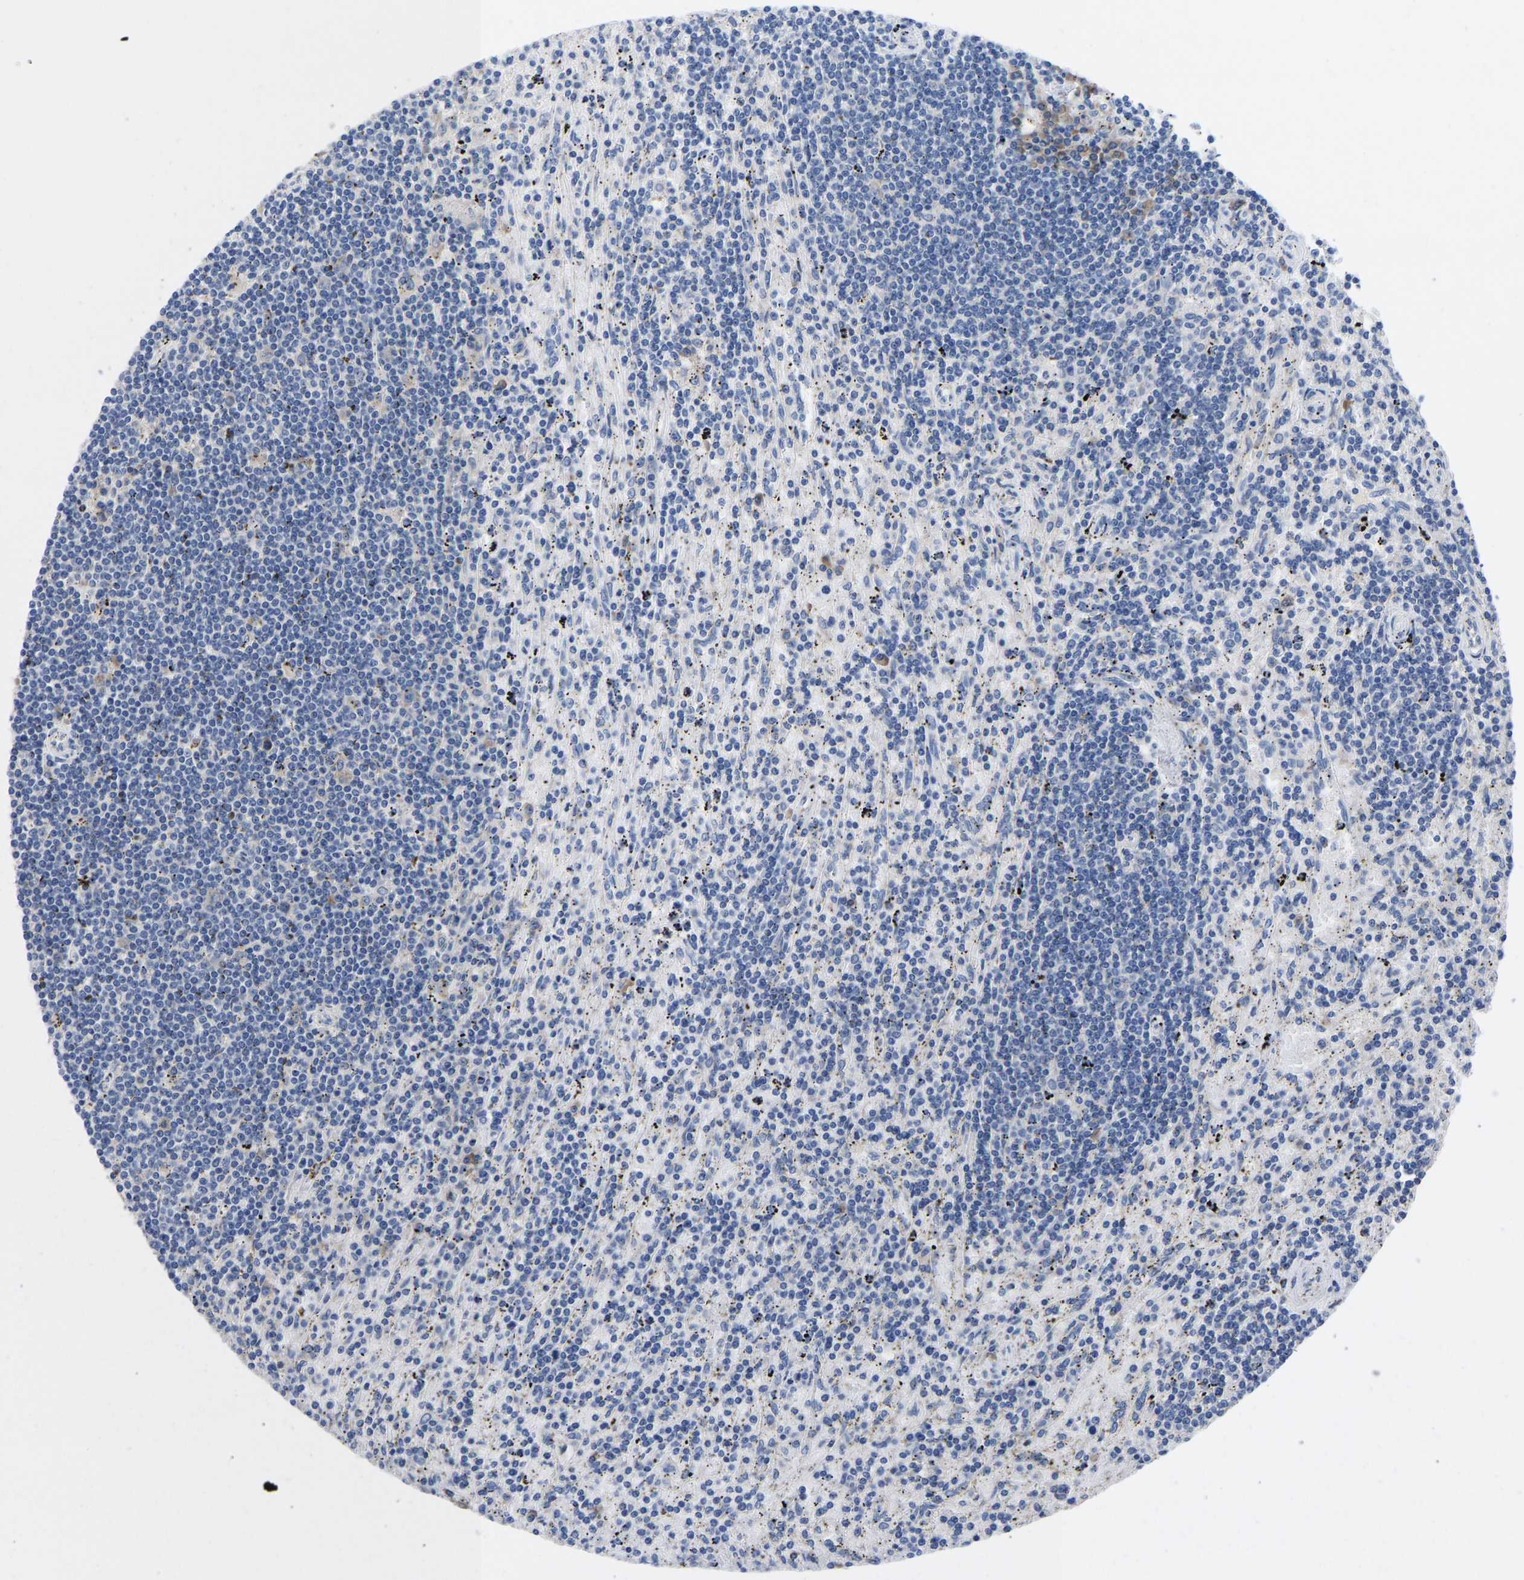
{"staining": {"intensity": "weak", "quantity": "<25%", "location": "cytoplasmic/membranous"}, "tissue": "lymphoma", "cell_type": "Tumor cells", "image_type": "cancer", "snomed": [{"axis": "morphology", "description": "Malignant lymphoma, non-Hodgkin's type, Low grade"}, {"axis": "topography", "description": "Spleen"}], "caption": "The photomicrograph displays no staining of tumor cells in malignant lymphoma, non-Hodgkin's type (low-grade).", "gene": "ABCA10", "patient": {"sex": "male", "age": 76}}